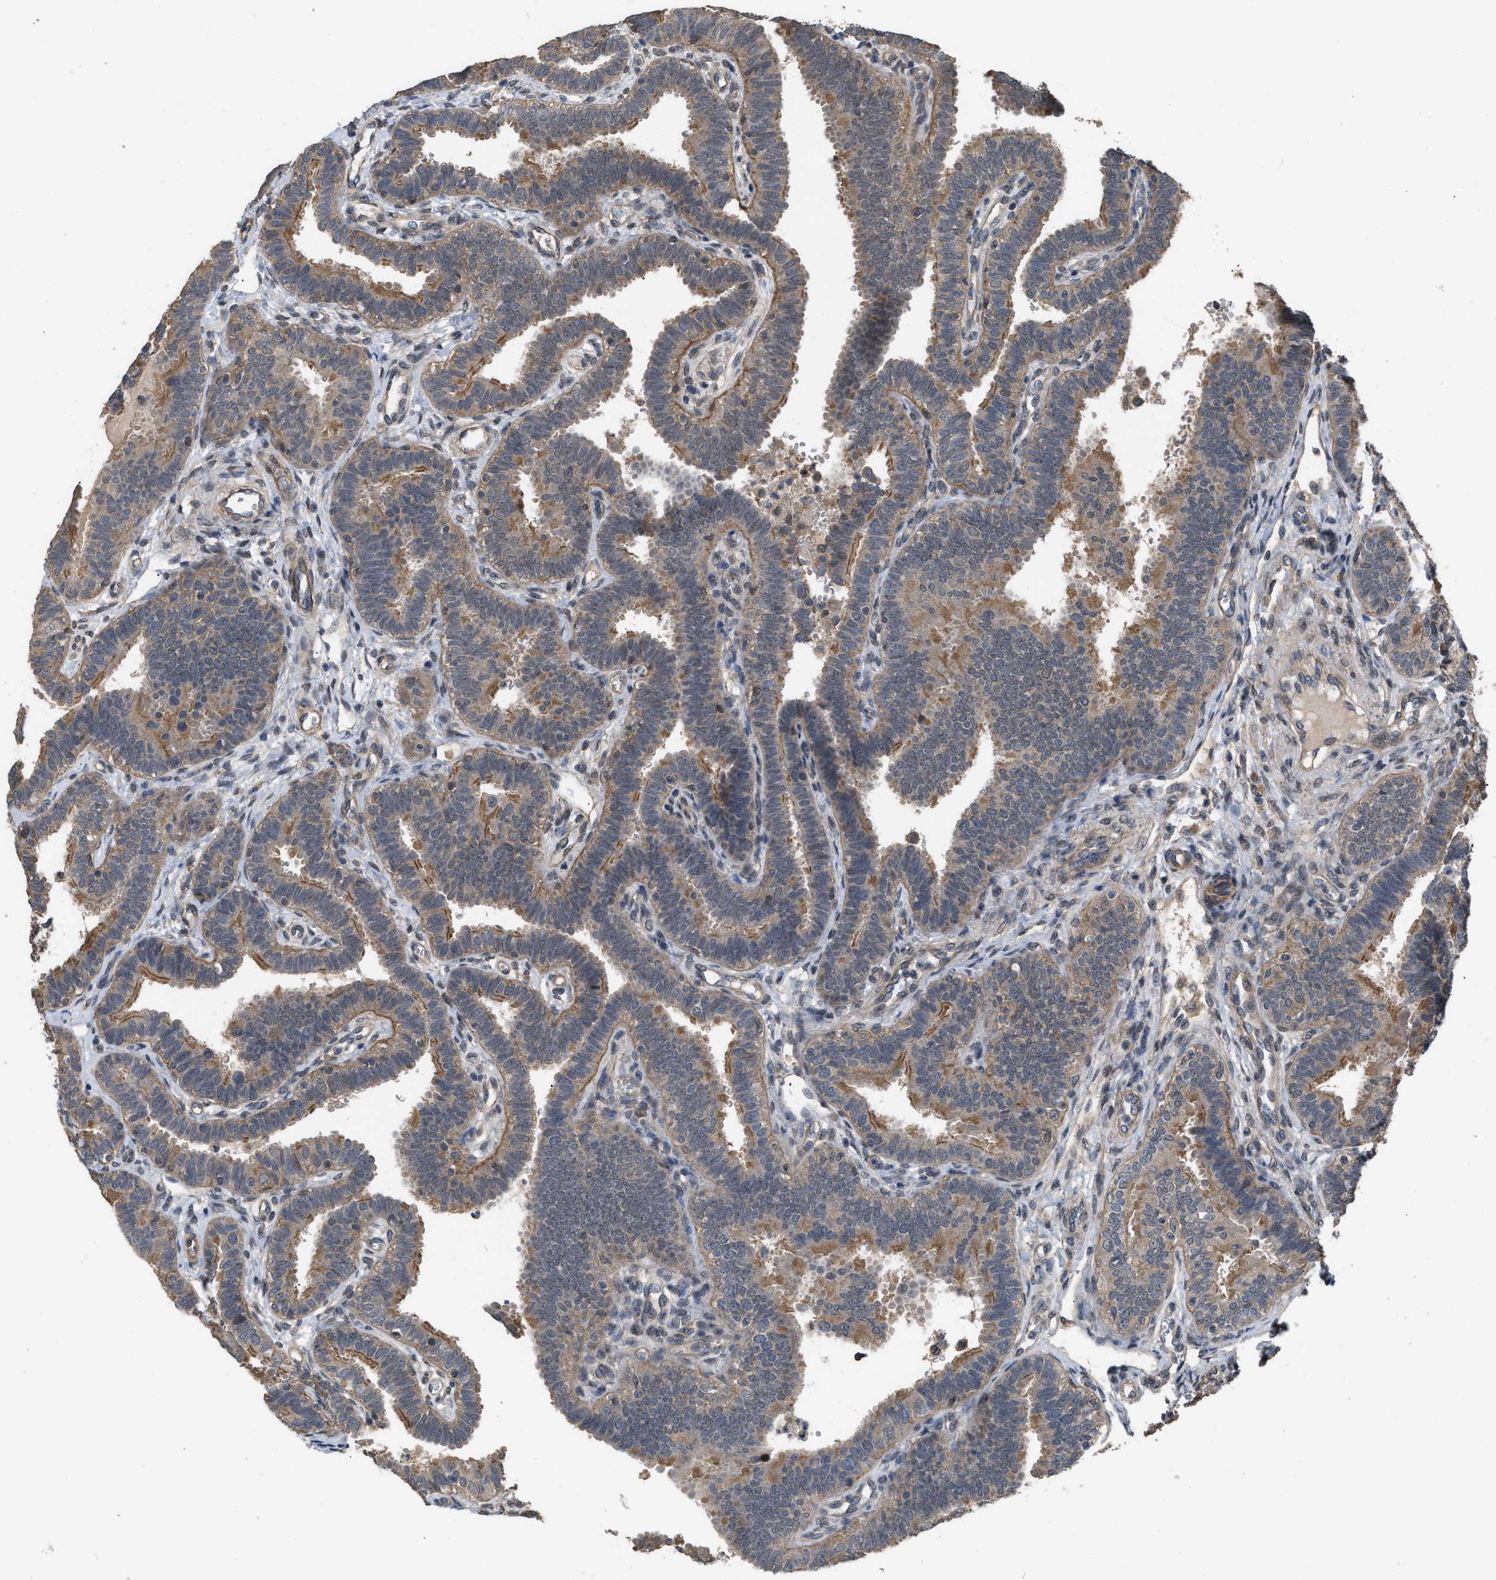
{"staining": {"intensity": "moderate", "quantity": ">75%", "location": "cytoplasmic/membranous"}, "tissue": "fallopian tube", "cell_type": "Glandular cells", "image_type": "normal", "snomed": [{"axis": "morphology", "description": "Normal tissue, NOS"}, {"axis": "topography", "description": "Fallopian tube"}, {"axis": "topography", "description": "Placenta"}], "caption": "IHC histopathology image of normal fallopian tube: human fallopian tube stained using IHC displays medium levels of moderate protein expression localized specifically in the cytoplasmic/membranous of glandular cells, appearing as a cytoplasmic/membranous brown color.", "gene": "UTRN", "patient": {"sex": "female", "age": 34}}